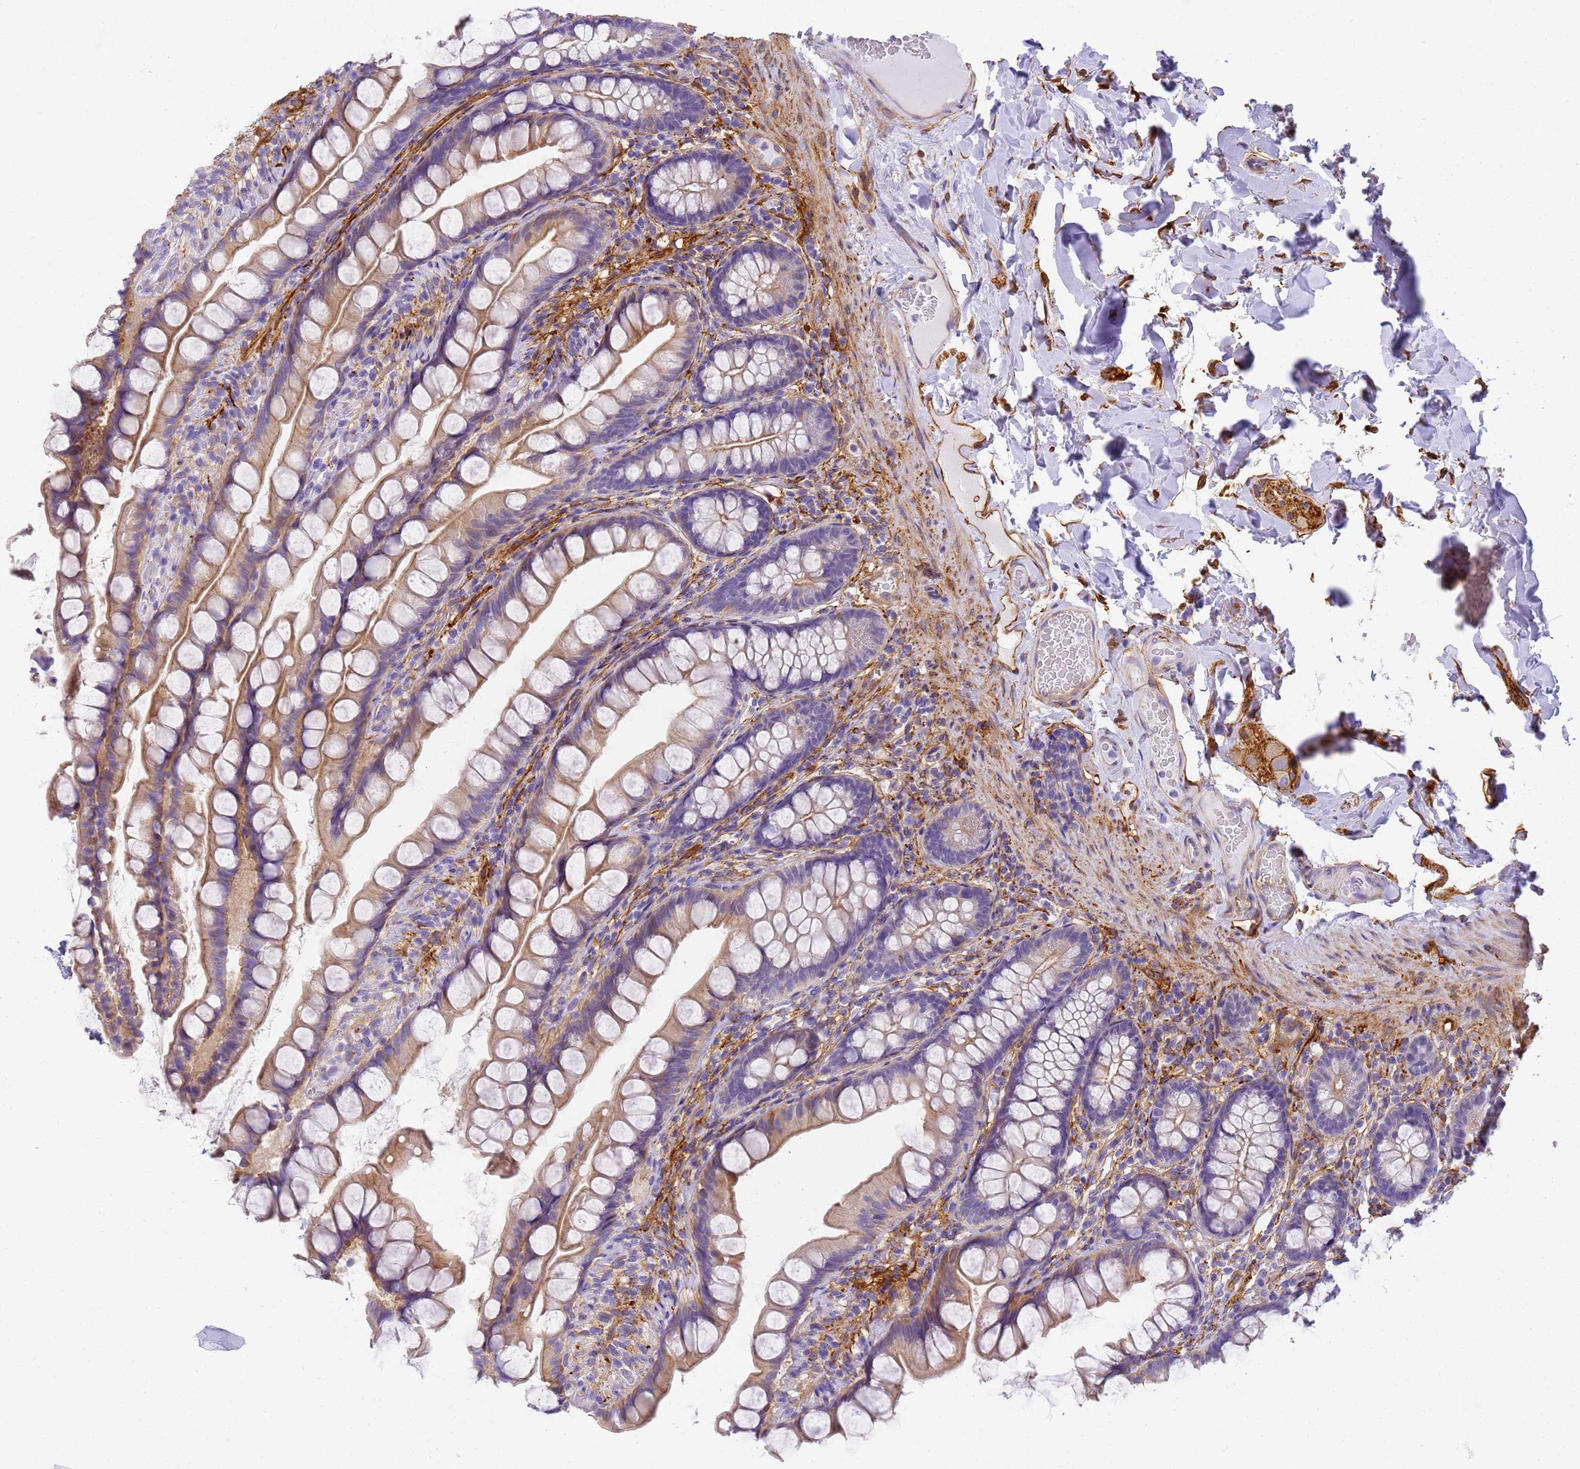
{"staining": {"intensity": "negative", "quantity": "none", "location": "none"}, "tissue": "small intestine", "cell_type": "Glandular cells", "image_type": "normal", "snomed": [{"axis": "morphology", "description": "Normal tissue, NOS"}, {"axis": "topography", "description": "Small intestine"}], "caption": "This is an IHC histopathology image of unremarkable human small intestine. There is no expression in glandular cells.", "gene": "MVB12A", "patient": {"sex": "male", "age": 70}}